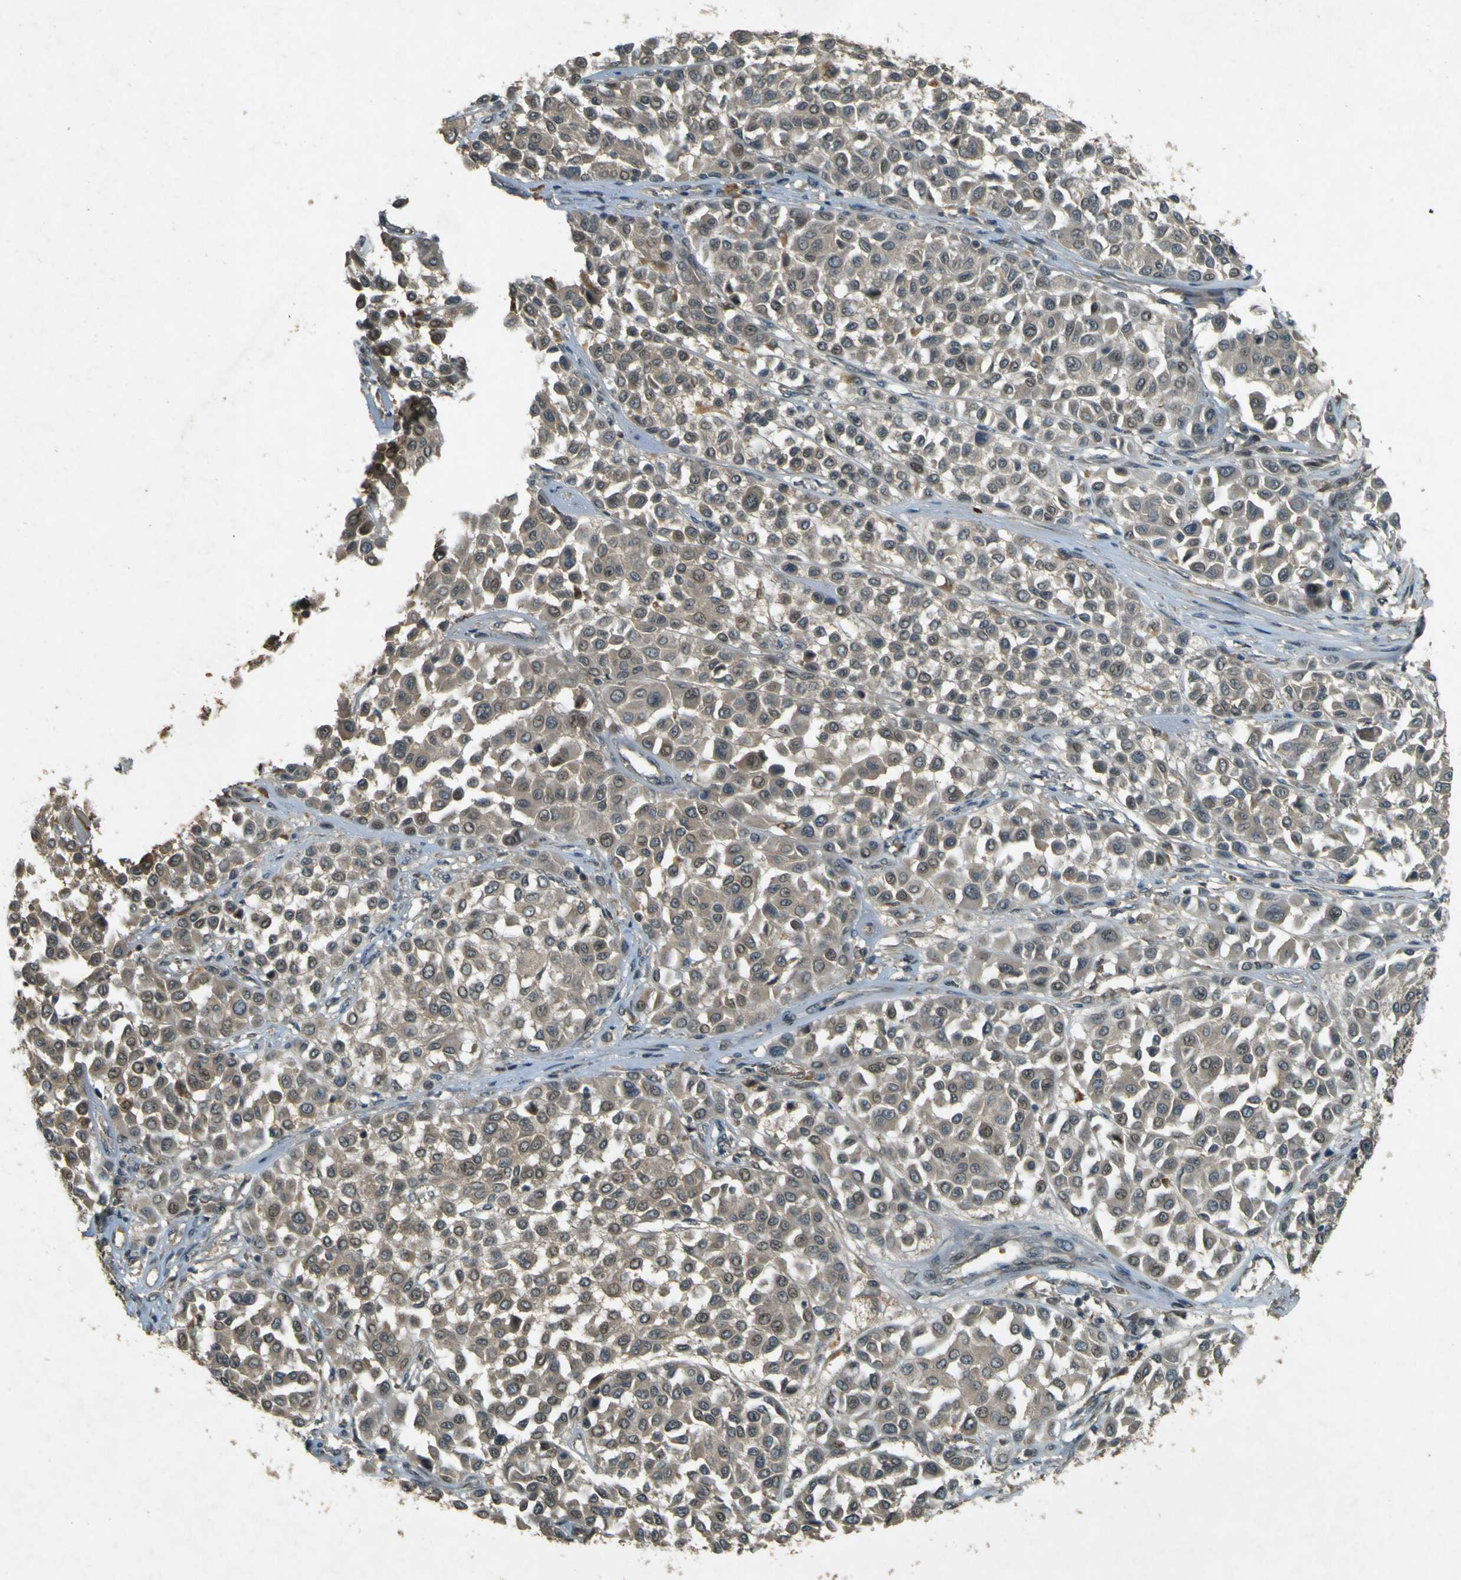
{"staining": {"intensity": "weak", "quantity": ">75%", "location": "cytoplasmic/membranous,nuclear"}, "tissue": "melanoma", "cell_type": "Tumor cells", "image_type": "cancer", "snomed": [{"axis": "morphology", "description": "Malignant melanoma, Metastatic site"}, {"axis": "topography", "description": "Soft tissue"}], "caption": "Immunohistochemistry micrograph of melanoma stained for a protein (brown), which reveals low levels of weak cytoplasmic/membranous and nuclear positivity in approximately >75% of tumor cells.", "gene": "MPDZ", "patient": {"sex": "male", "age": 41}}